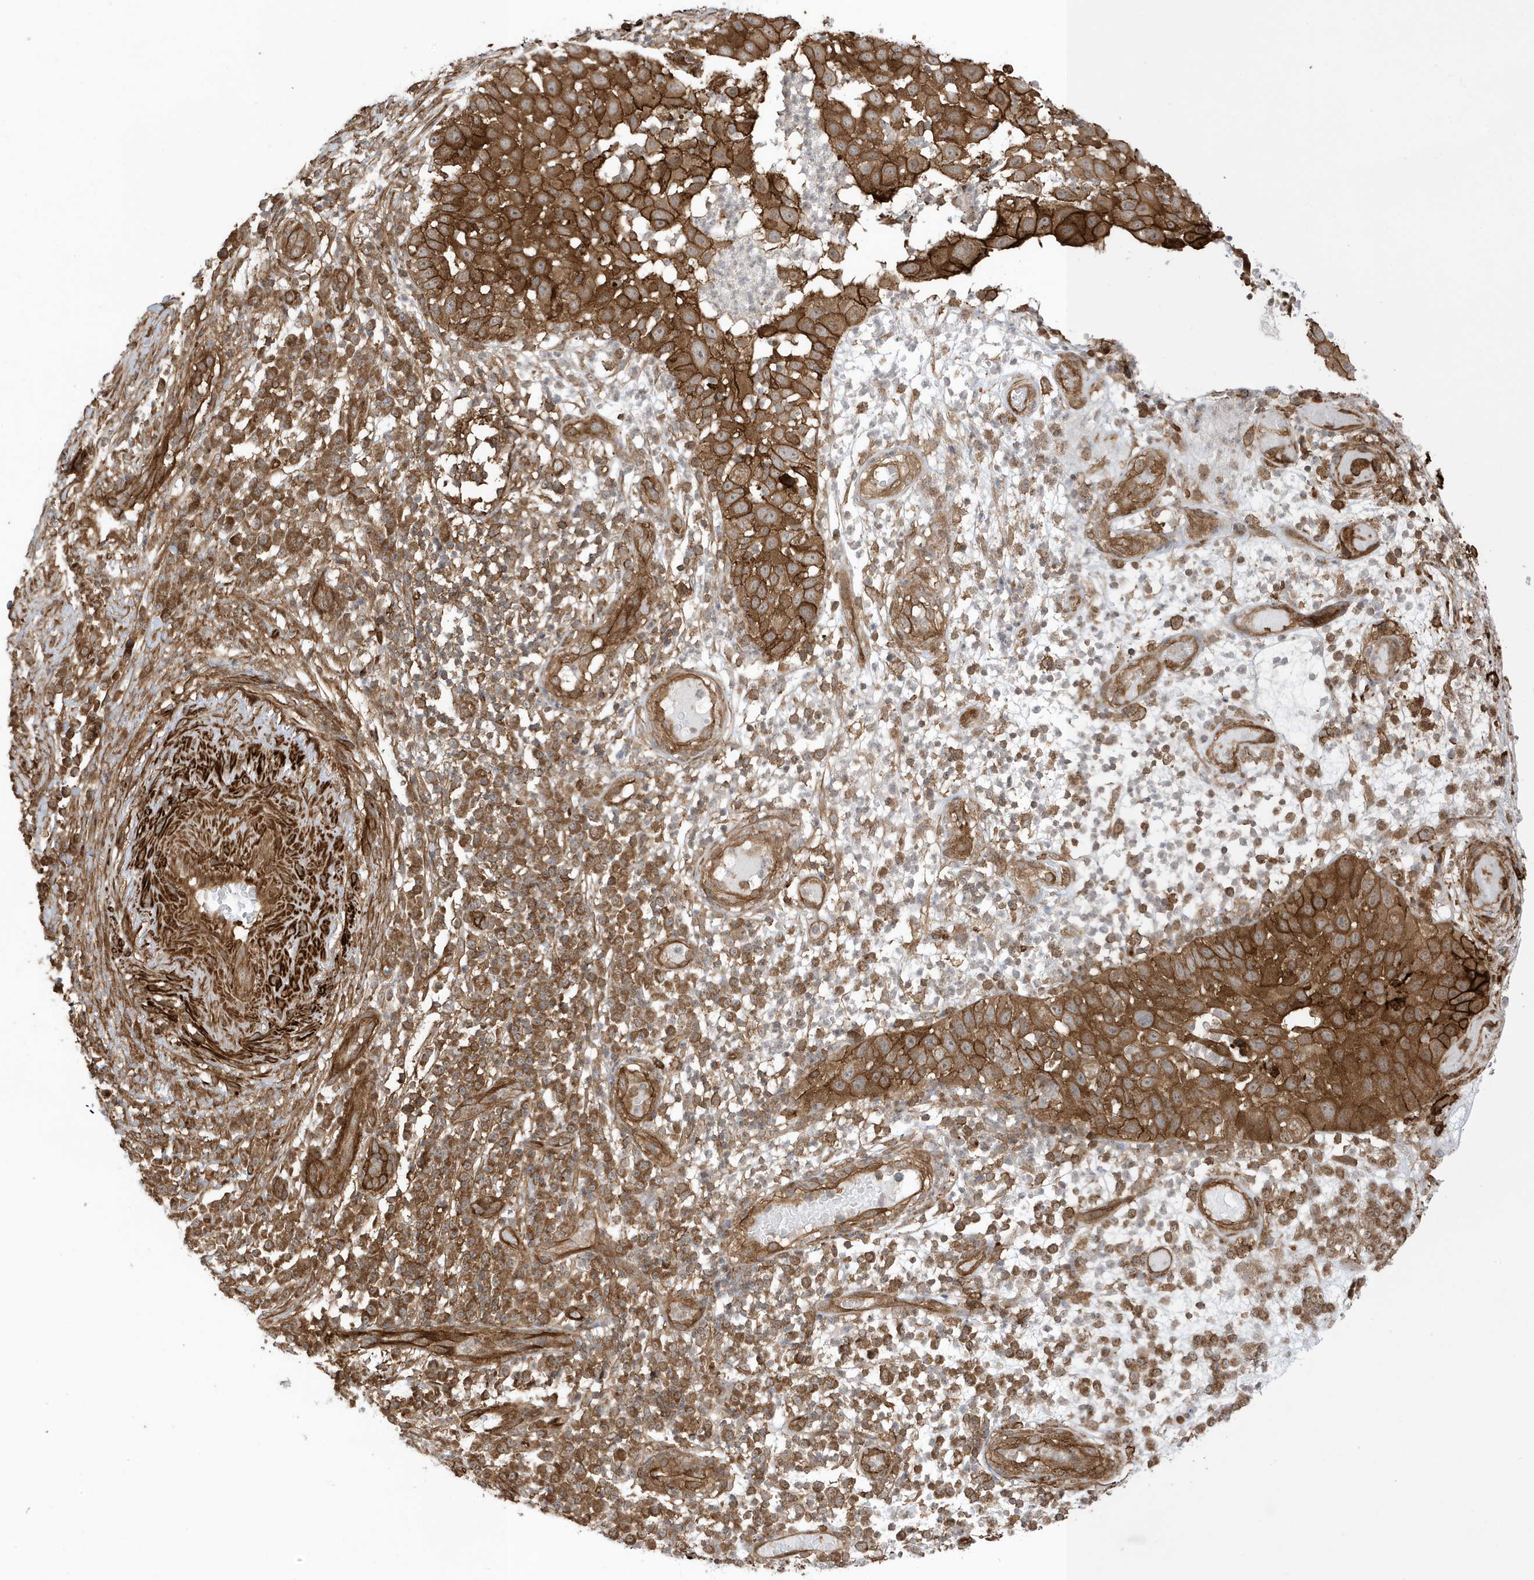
{"staining": {"intensity": "strong", "quantity": ">75%", "location": "cytoplasmic/membranous"}, "tissue": "skin cancer", "cell_type": "Tumor cells", "image_type": "cancer", "snomed": [{"axis": "morphology", "description": "Squamous cell carcinoma, NOS"}, {"axis": "topography", "description": "Skin"}], "caption": "There is high levels of strong cytoplasmic/membranous expression in tumor cells of squamous cell carcinoma (skin), as demonstrated by immunohistochemical staining (brown color).", "gene": "CDC42EP3", "patient": {"sex": "female", "age": 44}}